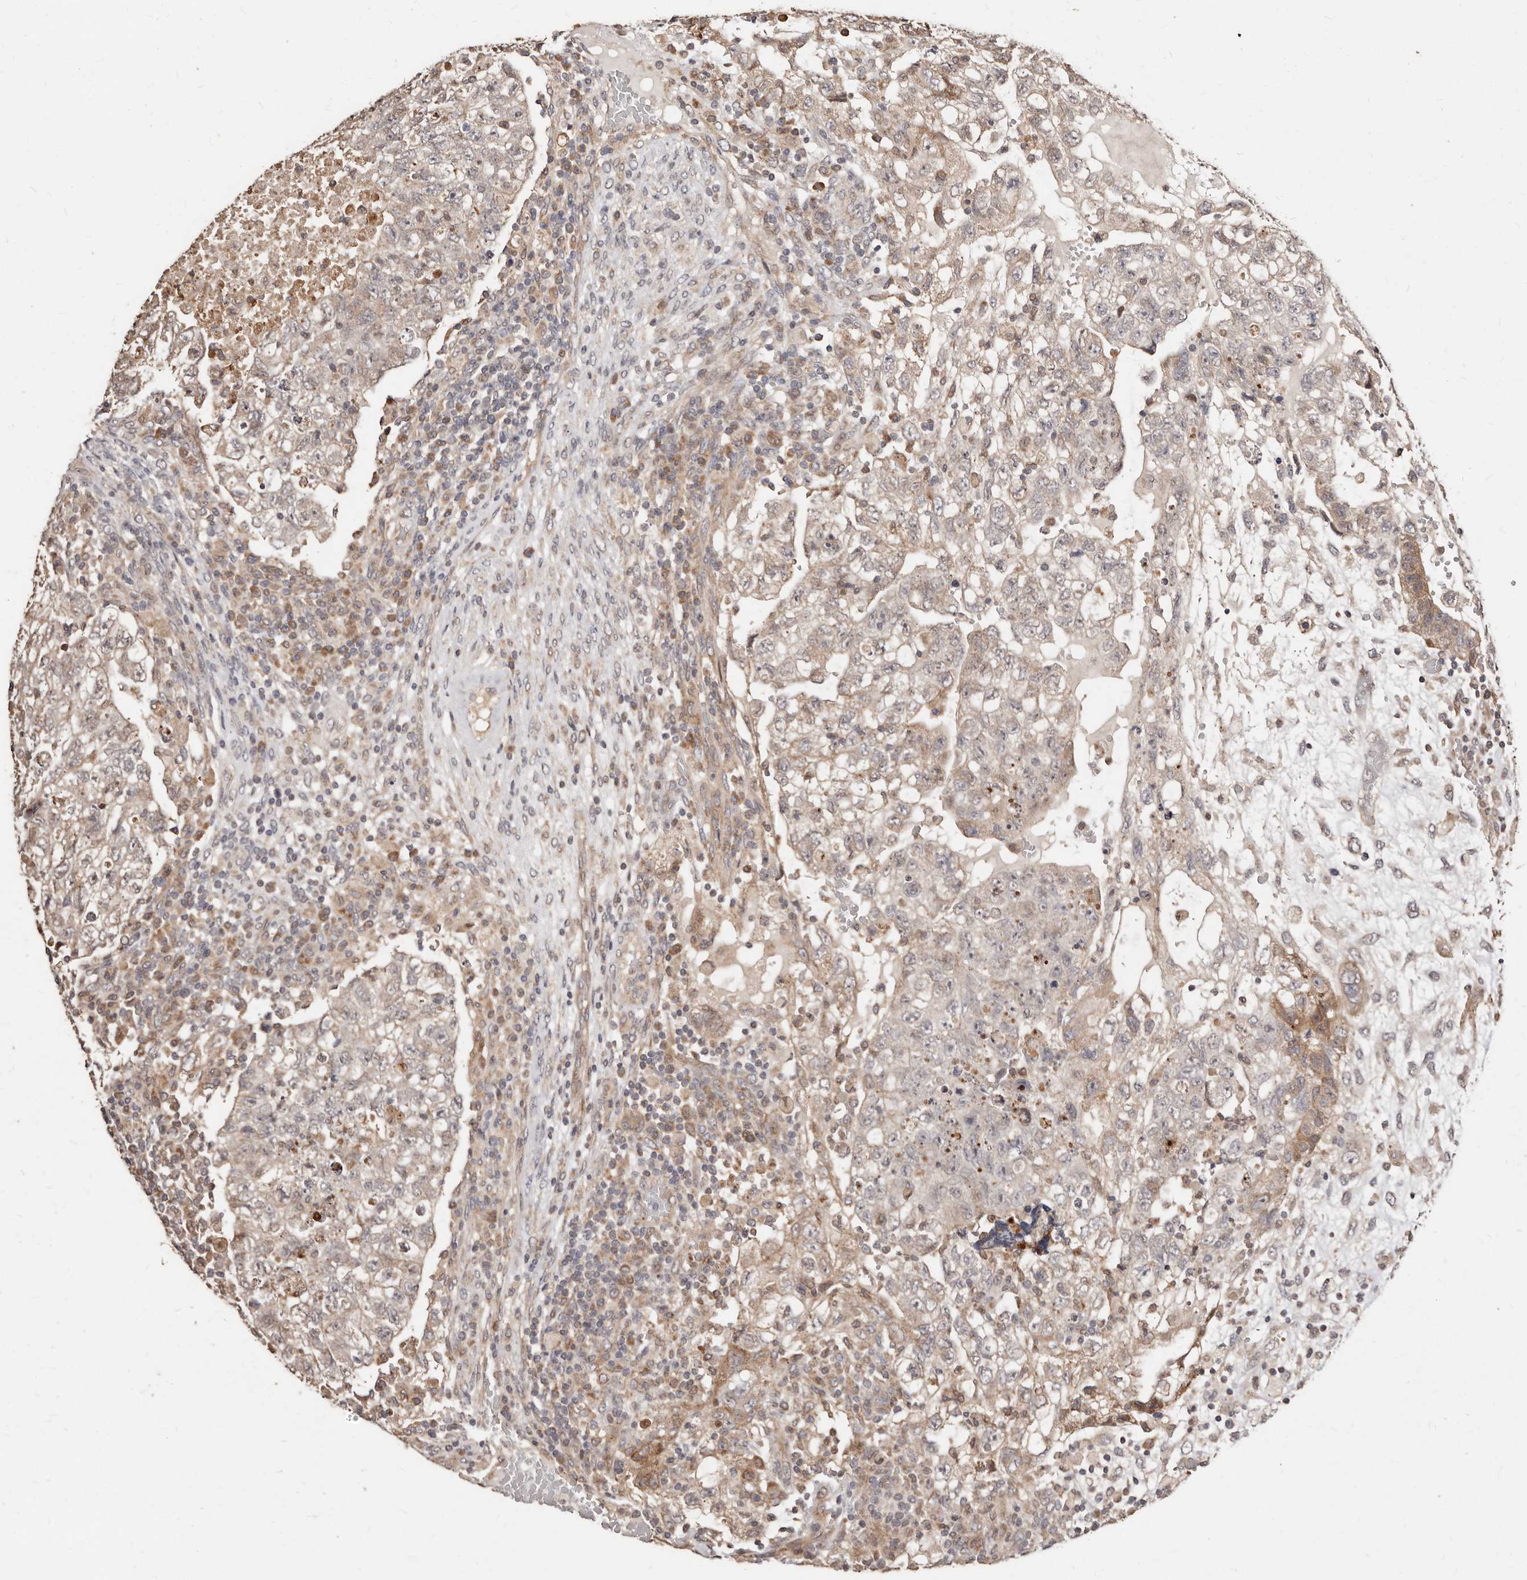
{"staining": {"intensity": "weak", "quantity": ">75%", "location": "cytoplasmic/membranous"}, "tissue": "testis cancer", "cell_type": "Tumor cells", "image_type": "cancer", "snomed": [{"axis": "morphology", "description": "Carcinoma, Embryonal, NOS"}, {"axis": "topography", "description": "Testis"}], "caption": "The micrograph shows immunohistochemical staining of embryonal carcinoma (testis). There is weak cytoplasmic/membranous positivity is identified in about >75% of tumor cells. The staining was performed using DAB, with brown indicating positive protein expression. Nuclei are stained blue with hematoxylin.", "gene": "APOL6", "patient": {"sex": "male", "age": 36}}